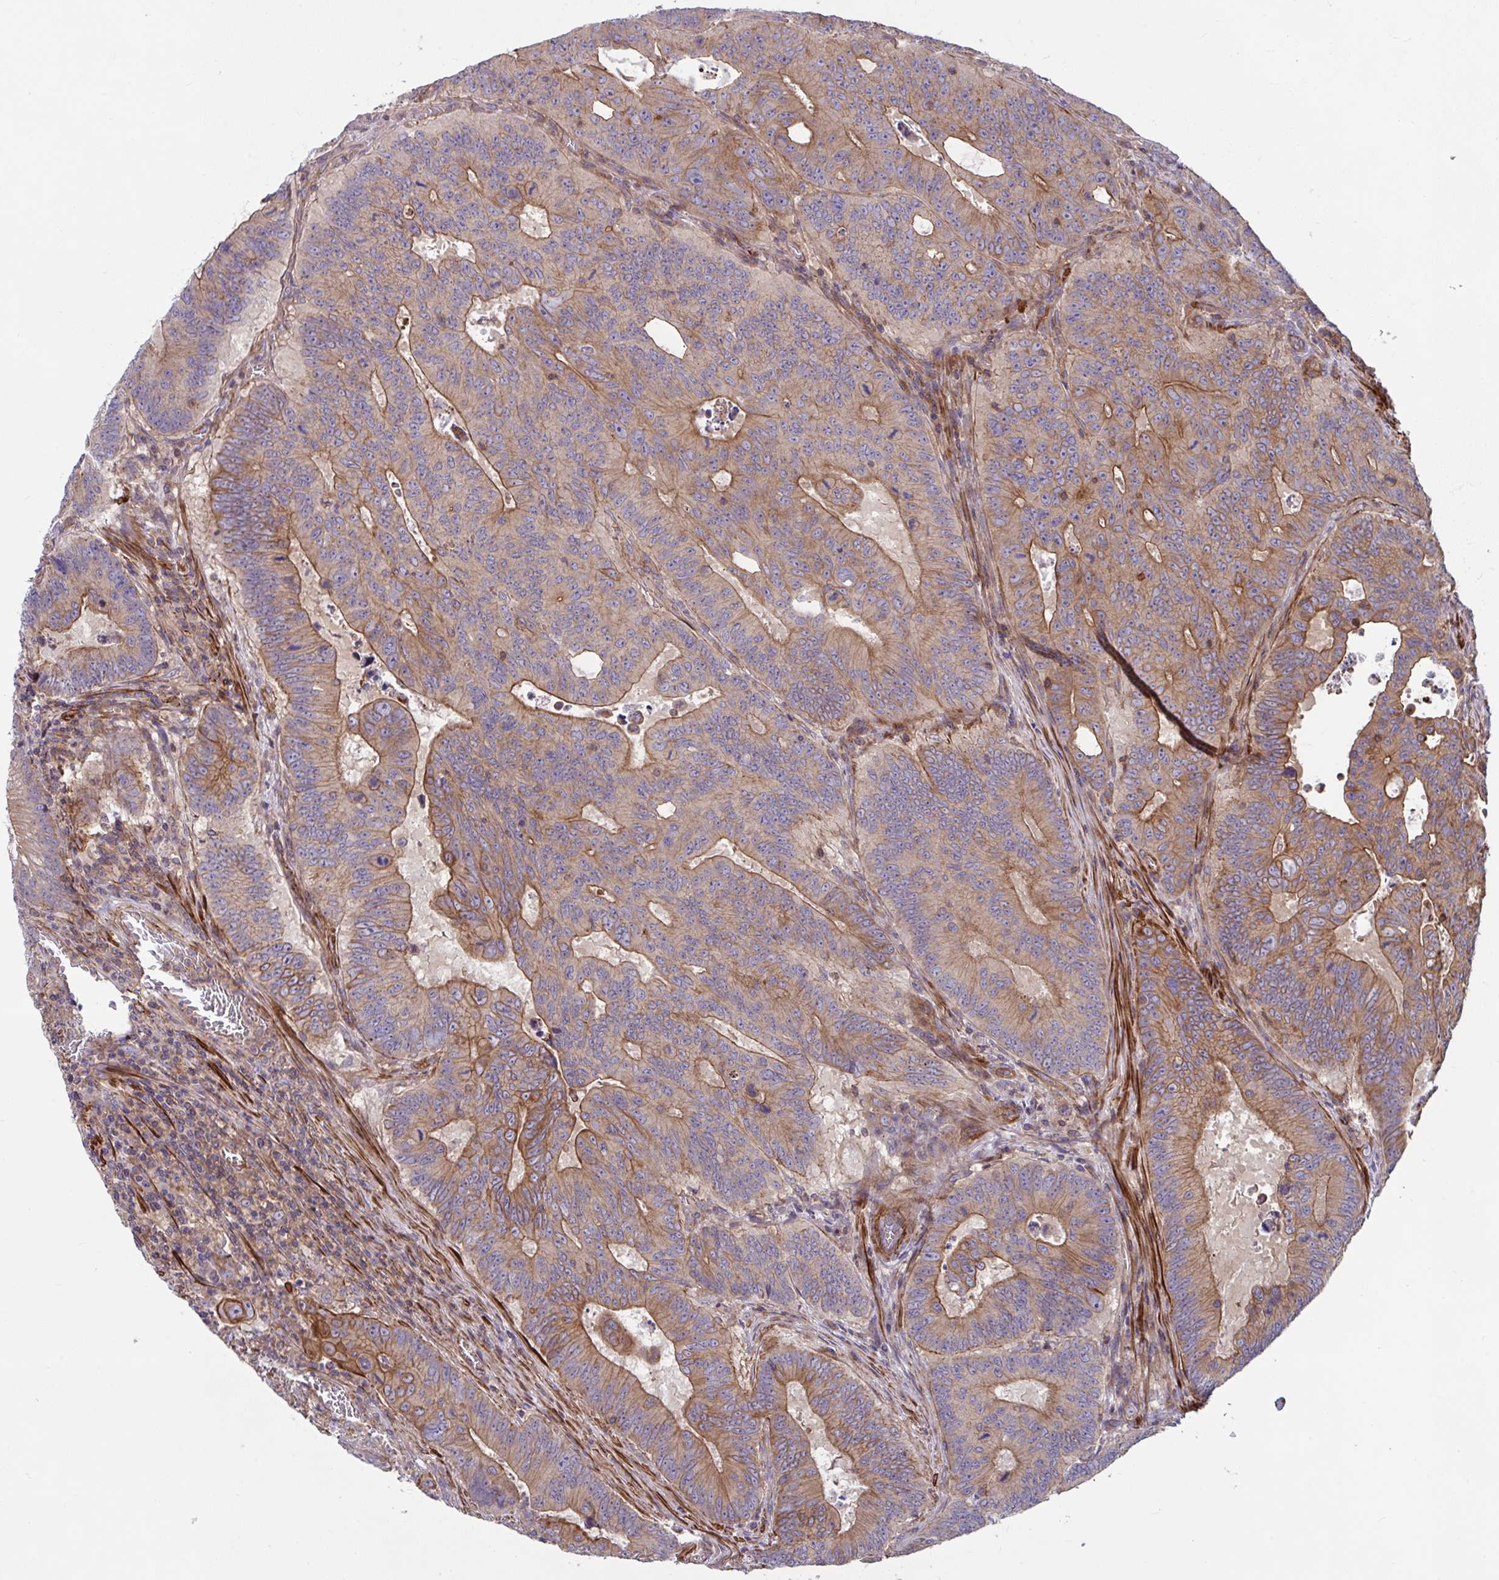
{"staining": {"intensity": "moderate", "quantity": ">75%", "location": "cytoplasmic/membranous"}, "tissue": "colorectal cancer", "cell_type": "Tumor cells", "image_type": "cancer", "snomed": [{"axis": "morphology", "description": "Adenocarcinoma, NOS"}, {"axis": "topography", "description": "Colon"}], "caption": "Moderate cytoplasmic/membranous positivity for a protein is present in about >75% of tumor cells of colorectal cancer using immunohistochemistry (IHC).", "gene": "TANK", "patient": {"sex": "male", "age": 62}}